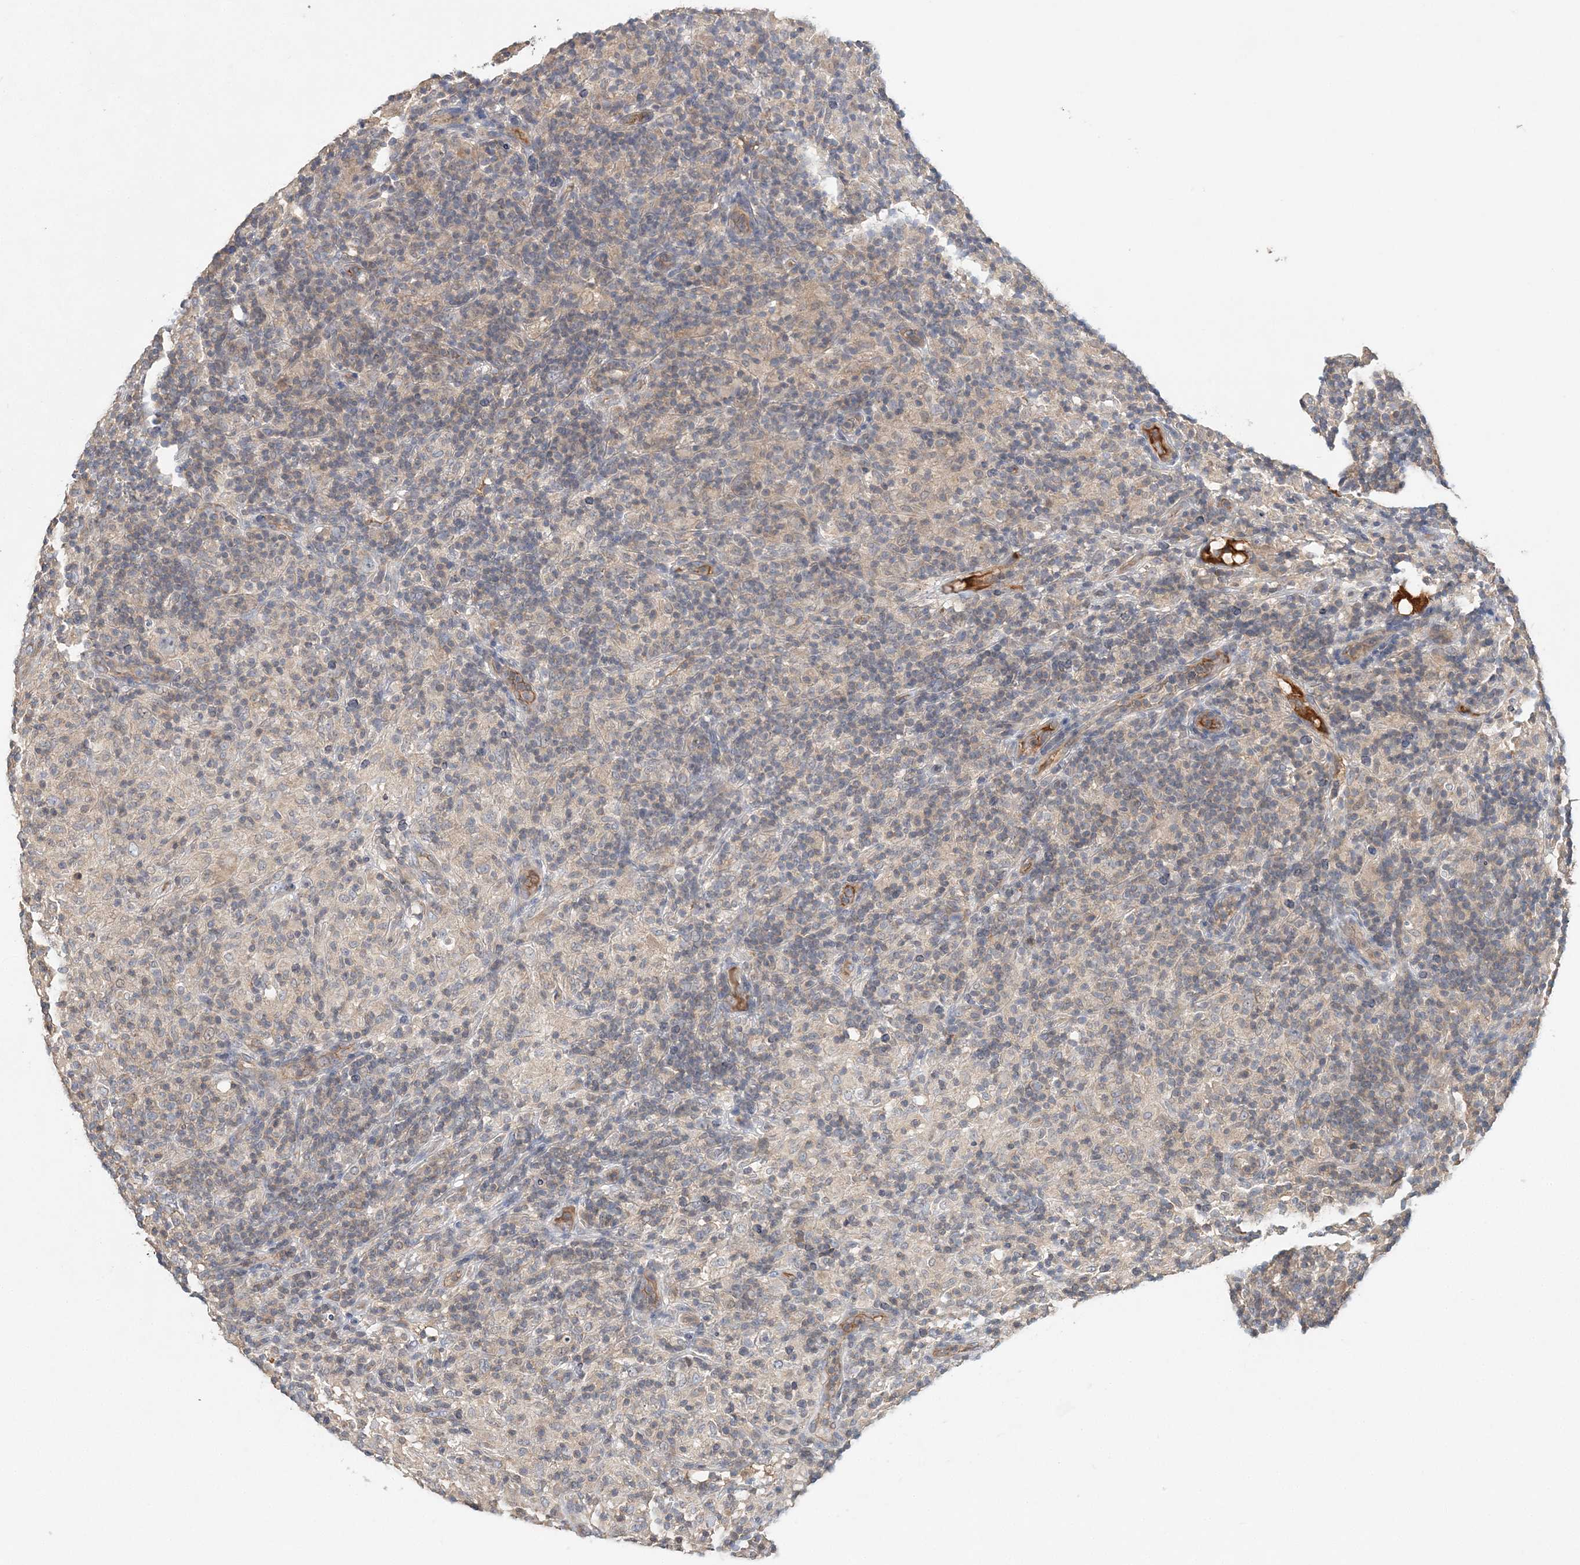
{"staining": {"intensity": "negative", "quantity": "none", "location": "none"}, "tissue": "lymphoma", "cell_type": "Tumor cells", "image_type": "cancer", "snomed": [{"axis": "morphology", "description": "Hodgkin's disease, NOS"}, {"axis": "topography", "description": "Lymph node"}], "caption": "Immunohistochemistry of Hodgkin's disease shows no positivity in tumor cells.", "gene": "SYCP3", "patient": {"sex": "male", "age": 70}}